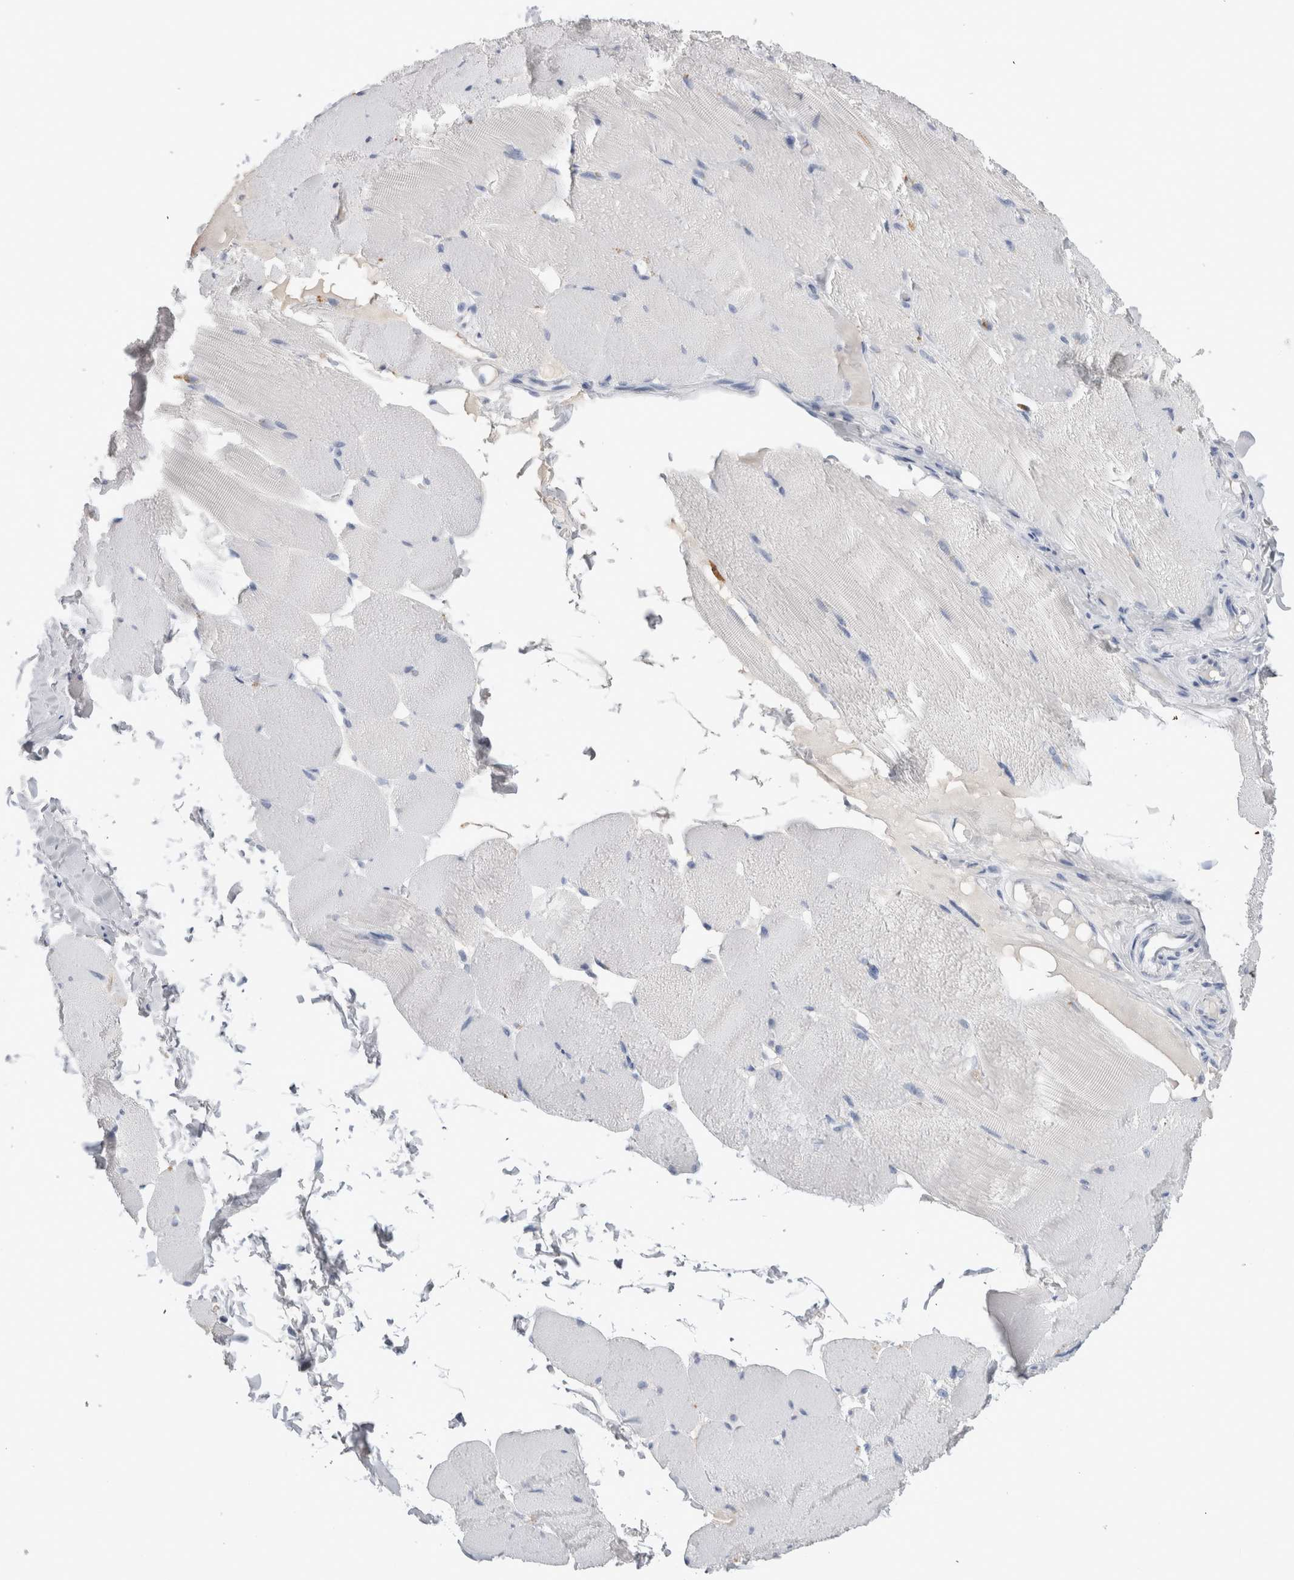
{"staining": {"intensity": "negative", "quantity": "none", "location": "none"}, "tissue": "skeletal muscle", "cell_type": "Myocytes", "image_type": "normal", "snomed": [{"axis": "morphology", "description": "Normal tissue, NOS"}, {"axis": "topography", "description": "Skin"}, {"axis": "topography", "description": "Skeletal muscle"}], "caption": "Immunohistochemical staining of normal human skeletal muscle shows no significant expression in myocytes.", "gene": "S100A12", "patient": {"sex": "male", "age": 83}}